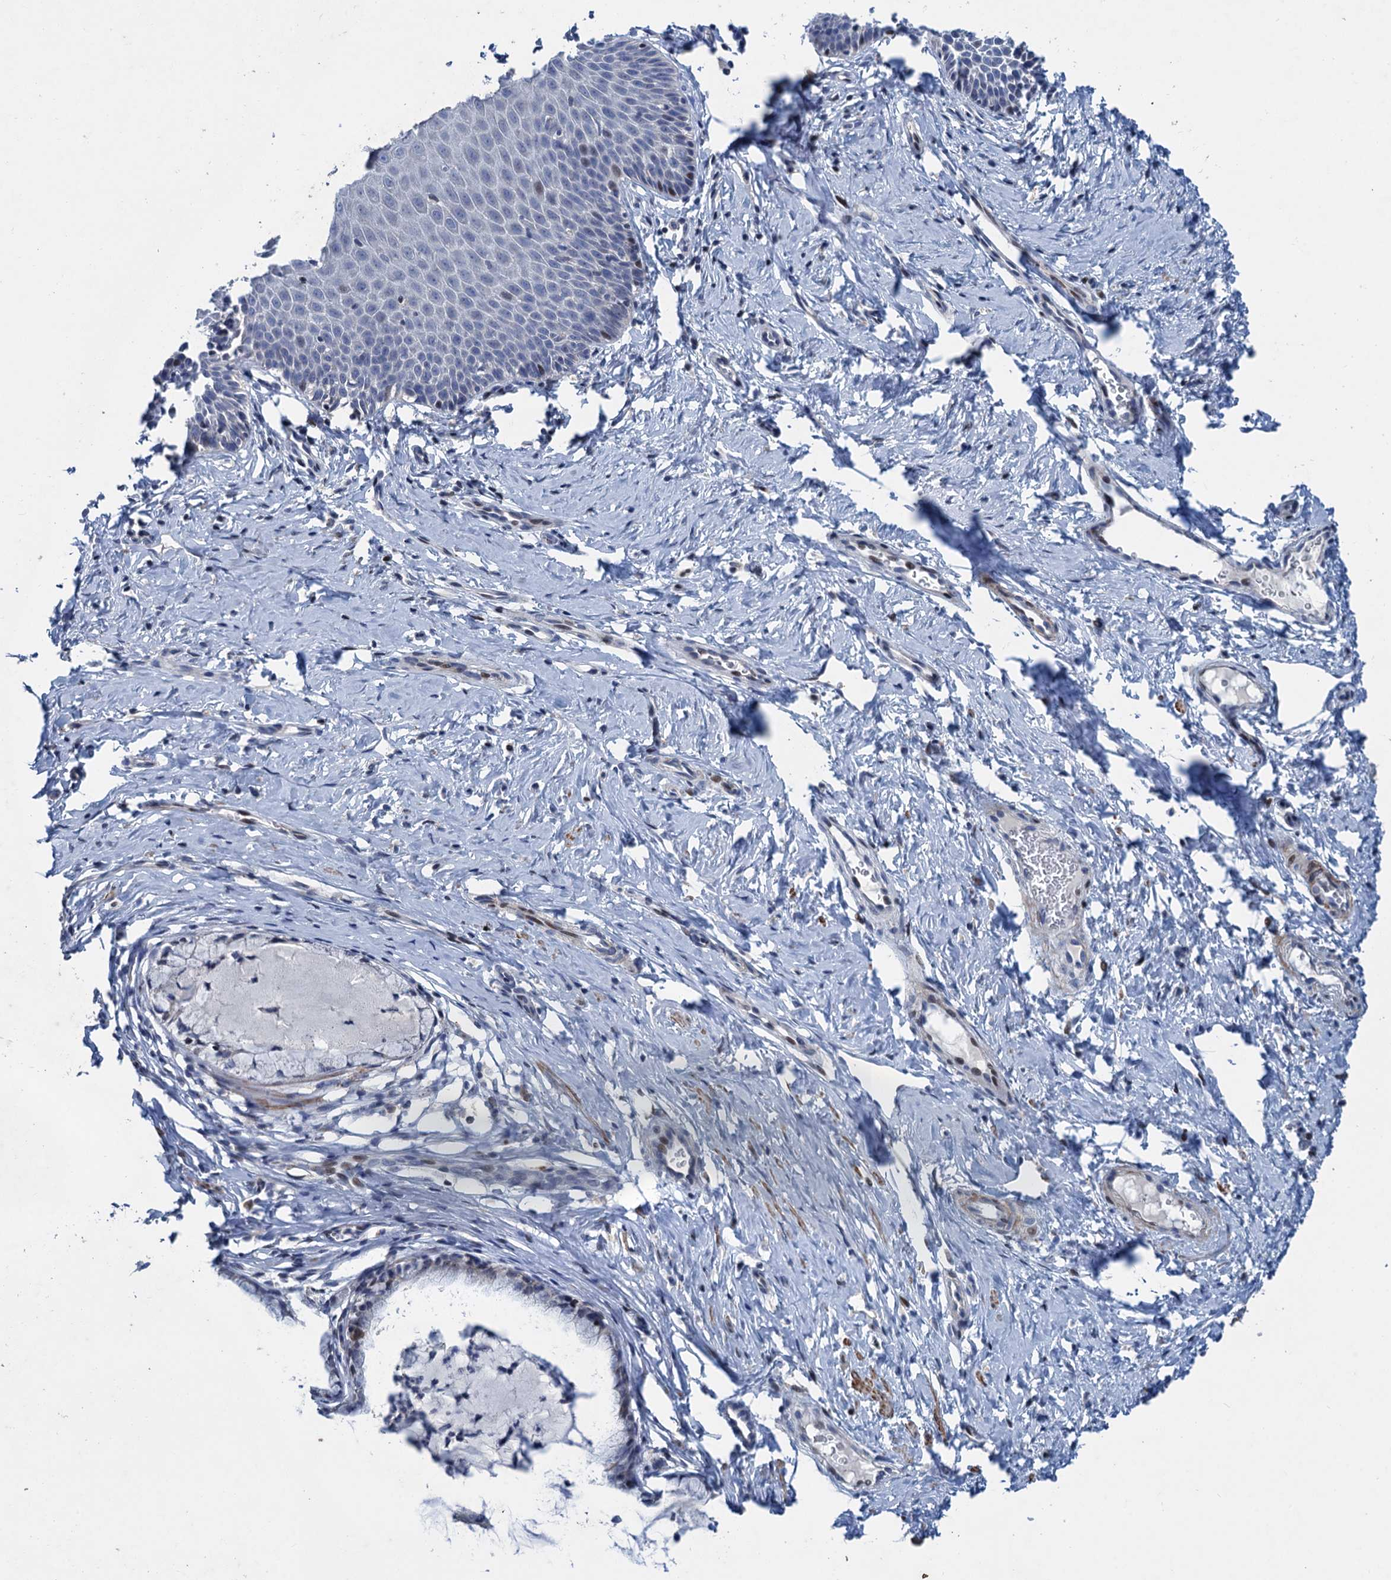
{"staining": {"intensity": "negative", "quantity": "none", "location": "none"}, "tissue": "cervix", "cell_type": "Glandular cells", "image_type": "normal", "snomed": [{"axis": "morphology", "description": "Normal tissue, NOS"}, {"axis": "topography", "description": "Cervix"}], "caption": "The histopathology image reveals no staining of glandular cells in unremarkable cervix. The staining is performed using DAB (3,3'-diaminobenzidine) brown chromogen with nuclei counter-stained in using hematoxylin.", "gene": "ESYT3", "patient": {"sex": "female", "age": 36}}